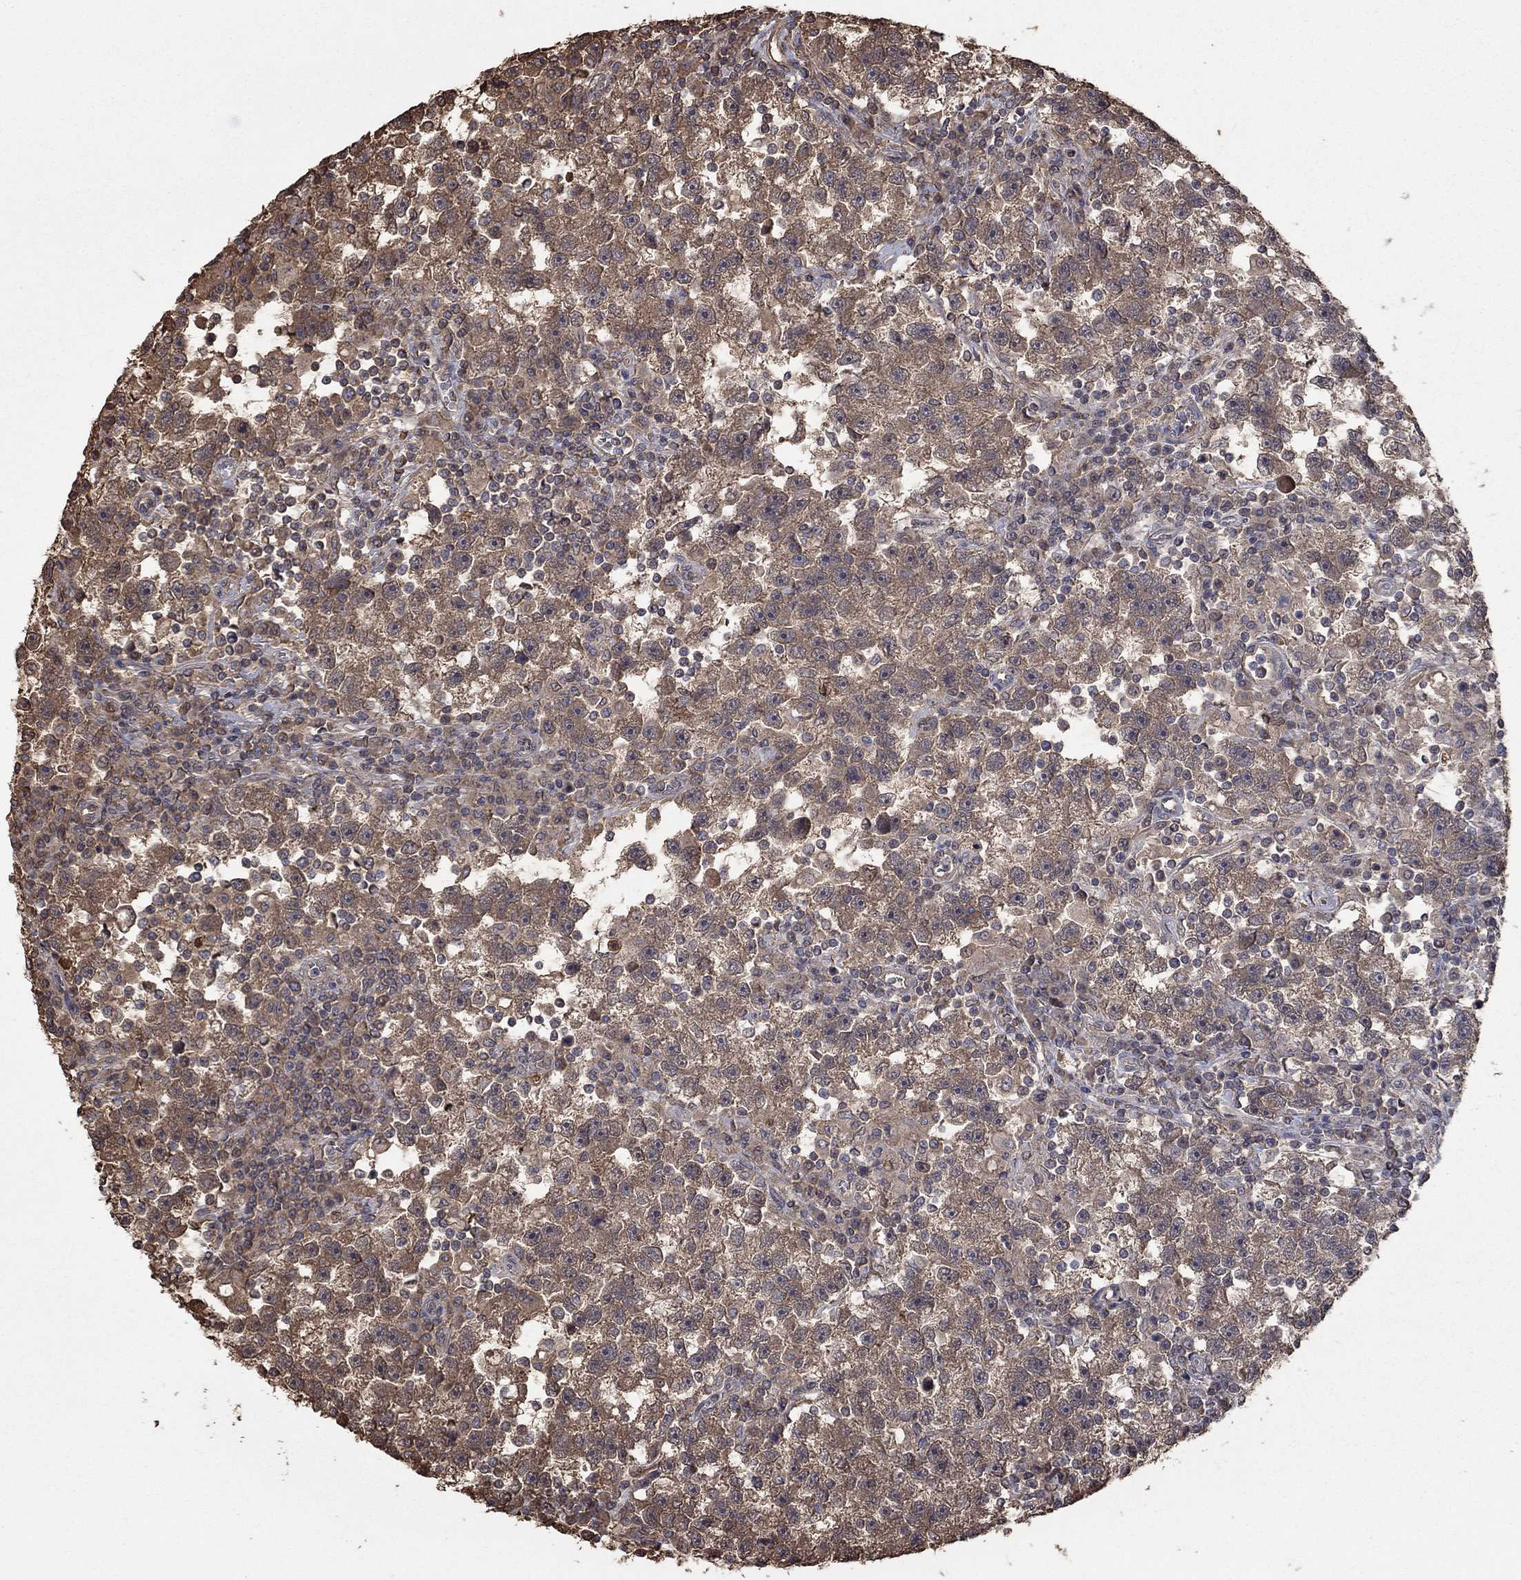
{"staining": {"intensity": "moderate", "quantity": "25%-75%", "location": "cytoplasmic/membranous"}, "tissue": "testis cancer", "cell_type": "Tumor cells", "image_type": "cancer", "snomed": [{"axis": "morphology", "description": "Seminoma, NOS"}, {"axis": "topography", "description": "Testis"}], "caption": "Moderate cytoplasmic/membranous protein expression is present in approximately 25%-75% of tumor cells in testis cancer (seminoma). Immunohistochemistry stains the protein of interest in brown and the nuclei are stained blue.", "gene": "RNF114", "patient": {"sex": "male", "age": 47}}